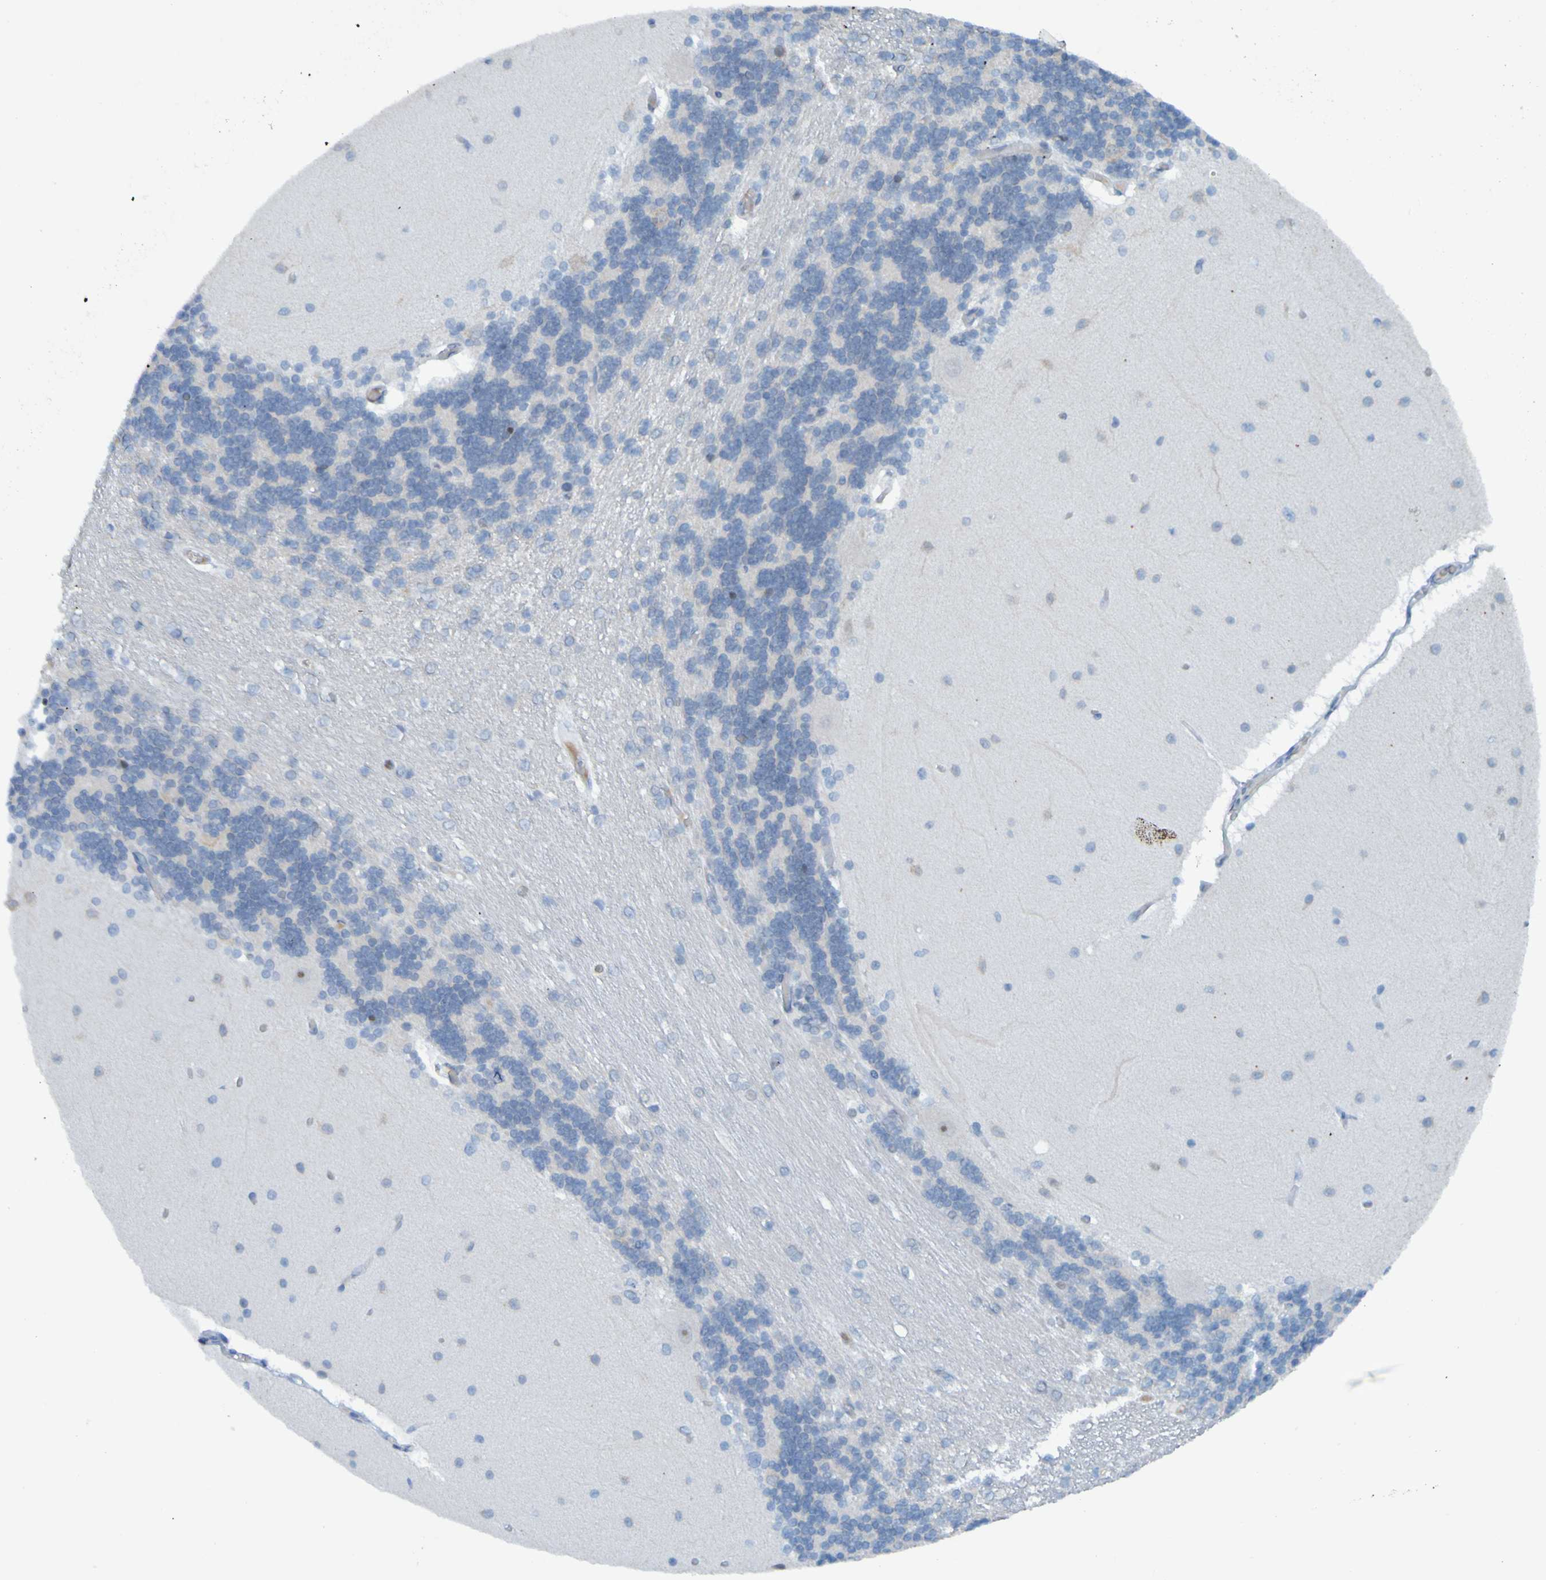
{"staining": {"intensity": "negative", "quantity": "none", "location": "none"}, "tissue": "cerebellum", "cell_type": "Cells in granular layer", "image_type": "normal", "snomed": [{"axis": "morphology", "description": "Normal tissue, NOS"}, {"axis": "topography", "description": "Cerebellum"}], "caption": "Human cerebellum stained for a protein using immunohistochemistry (IHC) shows no staining in cells in granular layer.", "gene": "USP36", "patient": {"sex": "female", "age": 54}}